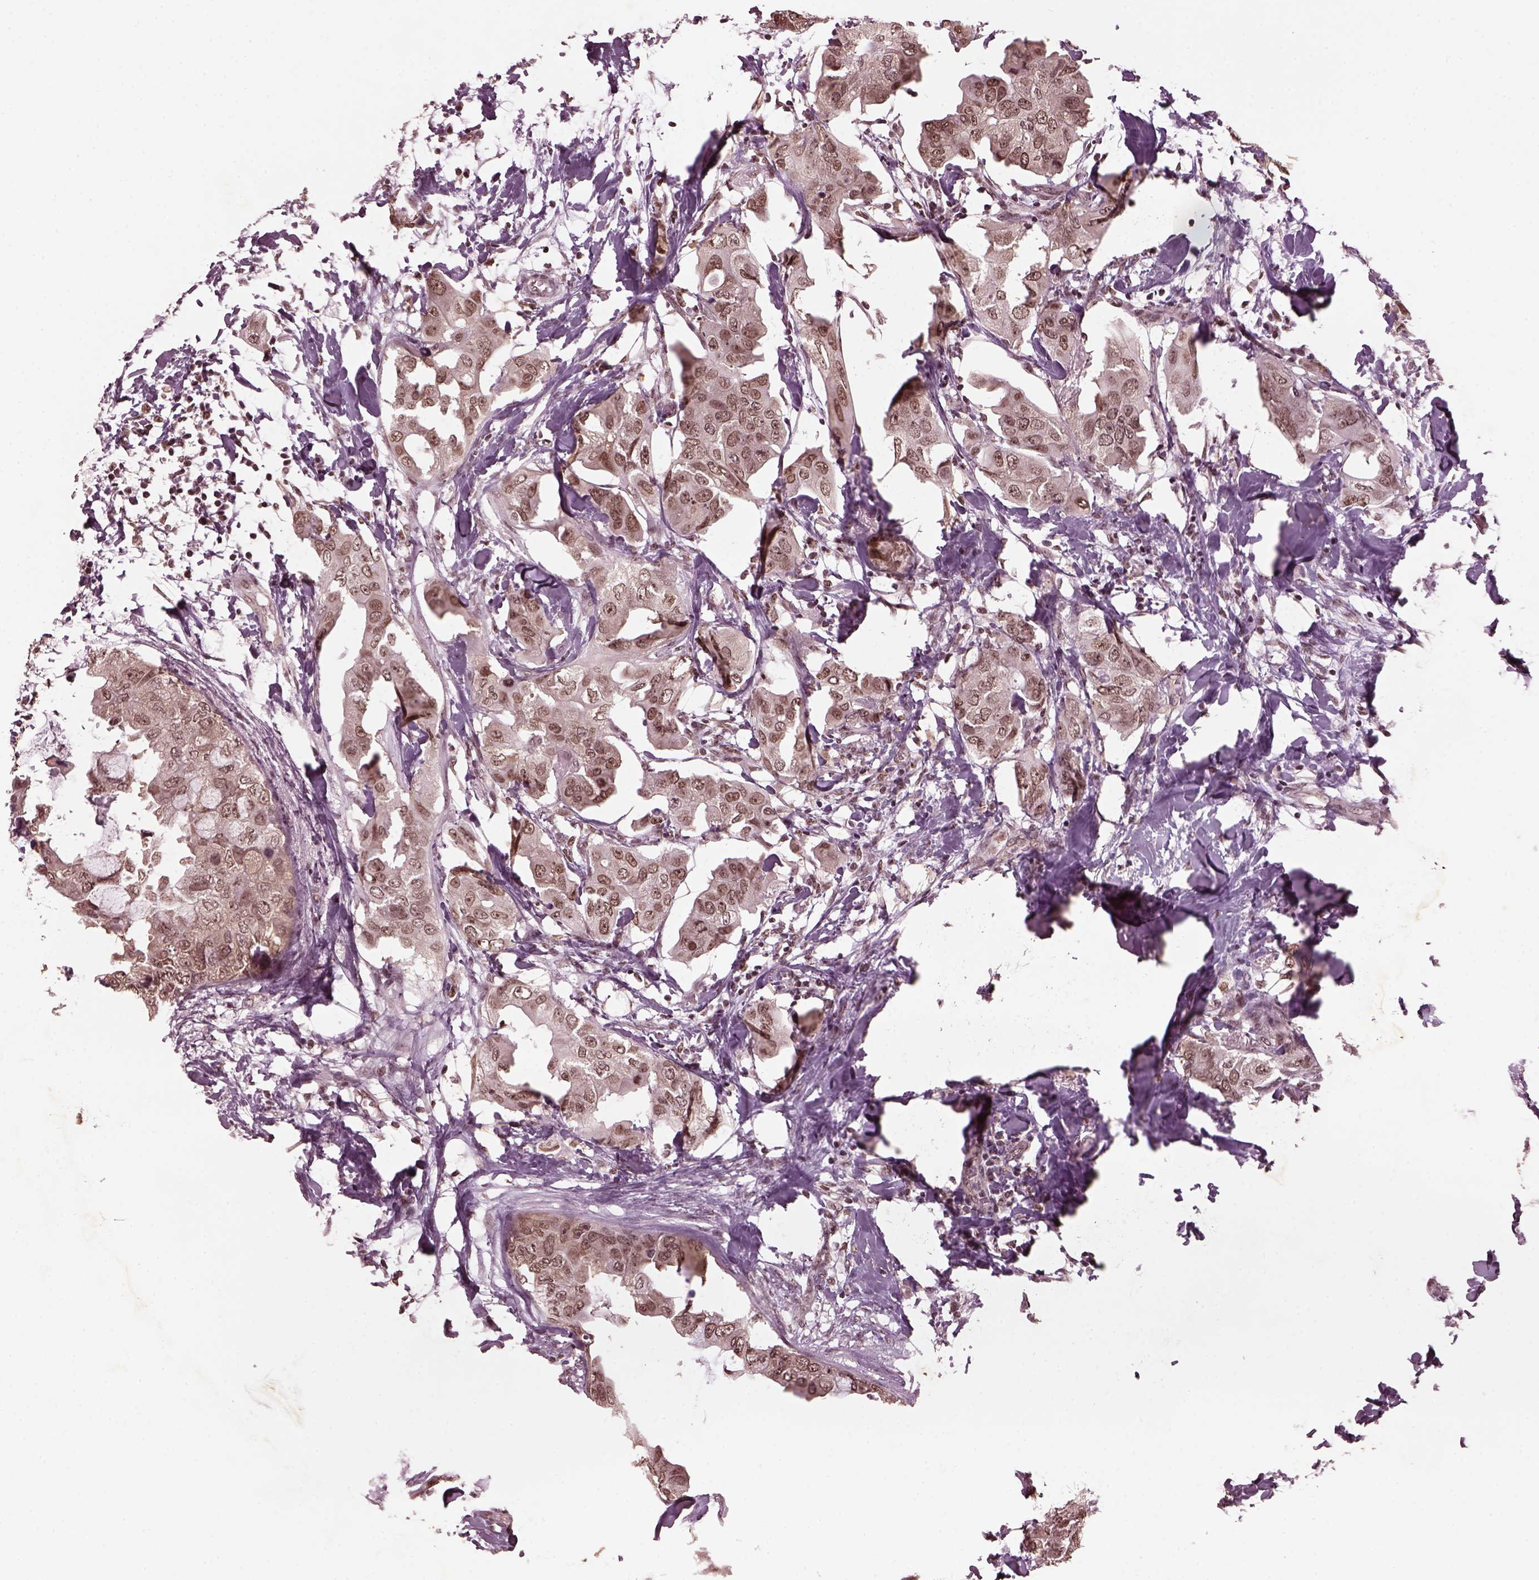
{"staining": {"intensity": "moderate", "quantity": "25%-75%", "location": "nuclear"}, "tissue": "breast cancer", "cell_type": "Tumor cells", "image_type": "cancer", "snomed": [{"axis": "morphology", "description": "Normal tissue, NOS"}, {"axis": "morphology", "description": "Duct carcinoma"}, {"axis": "topography", "description": "Breast"}], "caption": "About 25%-75% of tumor cells in human breast cancer (intraductal carcinoma) display moderate nuclear protein expression as visualized by brown immunohistochemical staining.", "gene": "RUVBL2", "patient": {"sex": "female", "age": 40}}